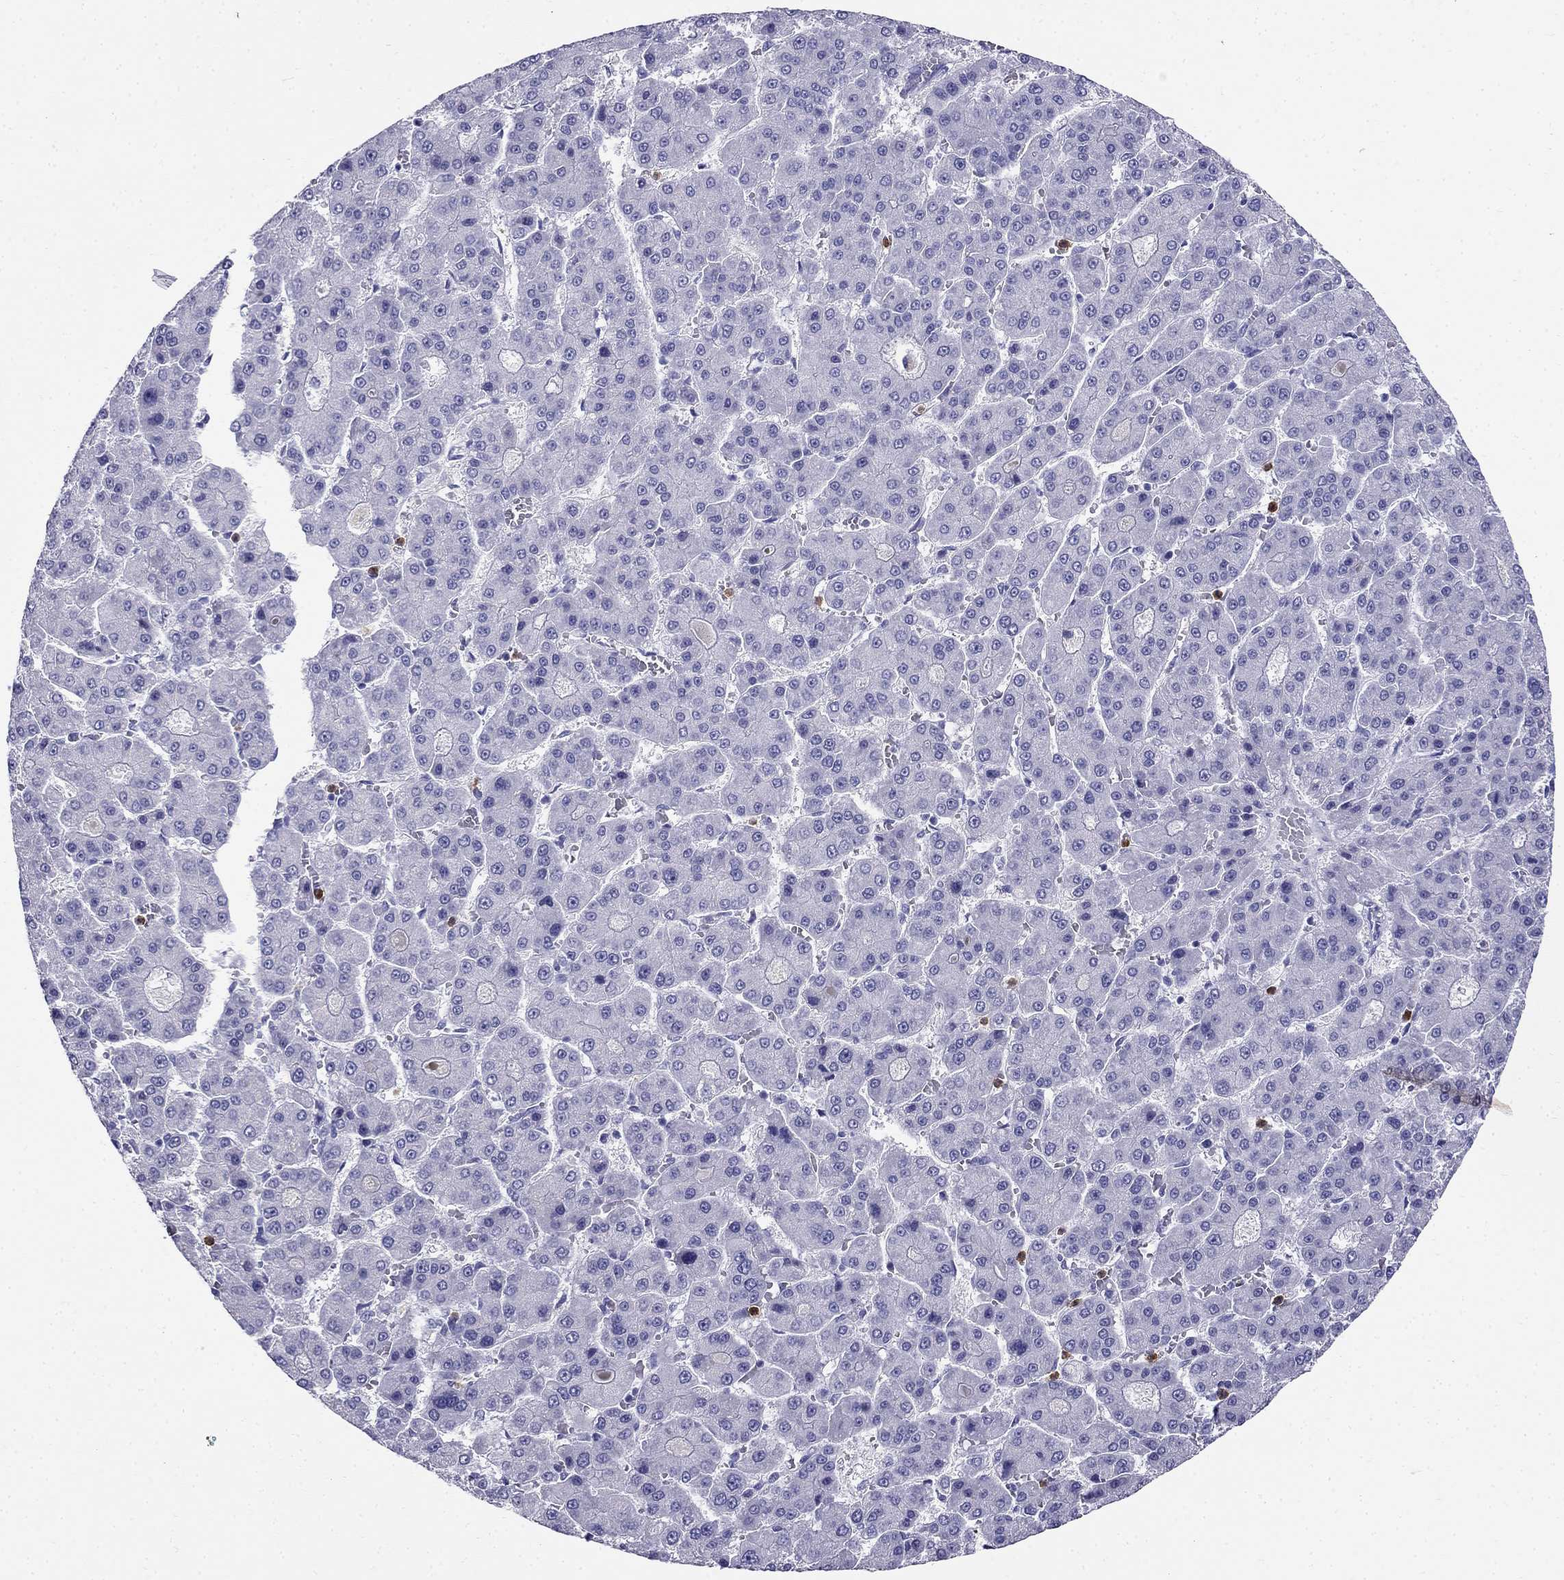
{"staining": {"intensity": "negative", "quantity": "none", "location": "none"}, "tissue": "liver cancer", "cell_type": "Tumor cells", "image_type": "cancer", "snomed": [{"axis": "morphology", "description": "Carcinoma, Hepatocellular, NOS"}, {"axis": "topography", "description": "Liver"}], "caption": "Tumor cells show no significant expression in liver cancer. Nuclei are stained in blue.", "gene": "PPP1R36", "patient": {"sex": "male", "age": 70}}